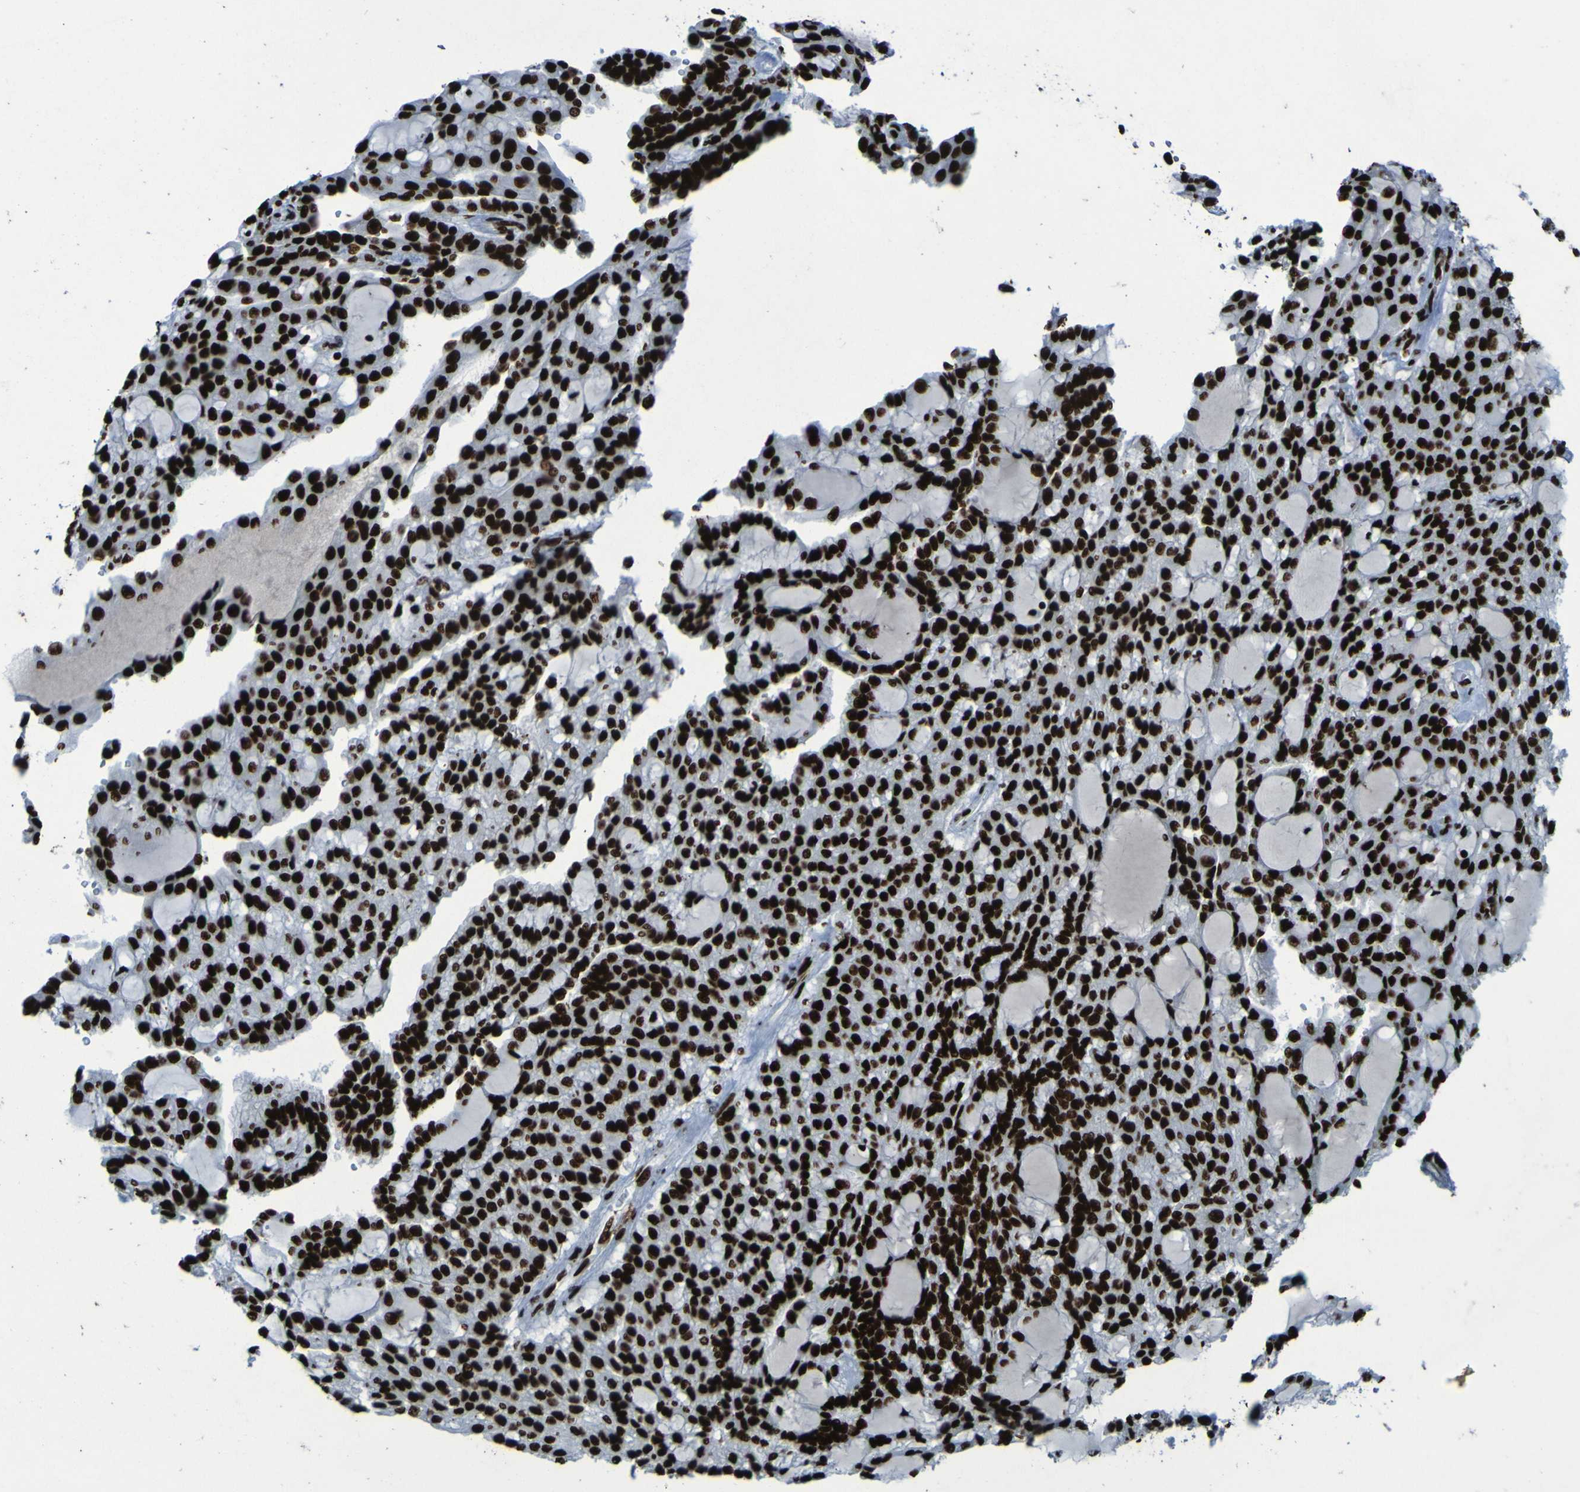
{"staining": {"intensity": "strong", "quantity": ">75%", "location": "nuclear"}, "tissue": "renal cancer", "cell_type": "Tumor cells", "image_type": "cancer", "snomed": [{"axis": "morphology", "description": "Adenocarcinoma, NOS"}, {"axis": "topography", "description": "Kidney"}], "caption": "Renal cancer tissue demonstrates strong nuclear positivity in approximately >75% of tumor cells, visualized by immunohistochemistry. The protein is shown in brown color, while the nuclei are stained blue.", "gene": "NPM1", "patient": {"sex": "male", "age": 63}}